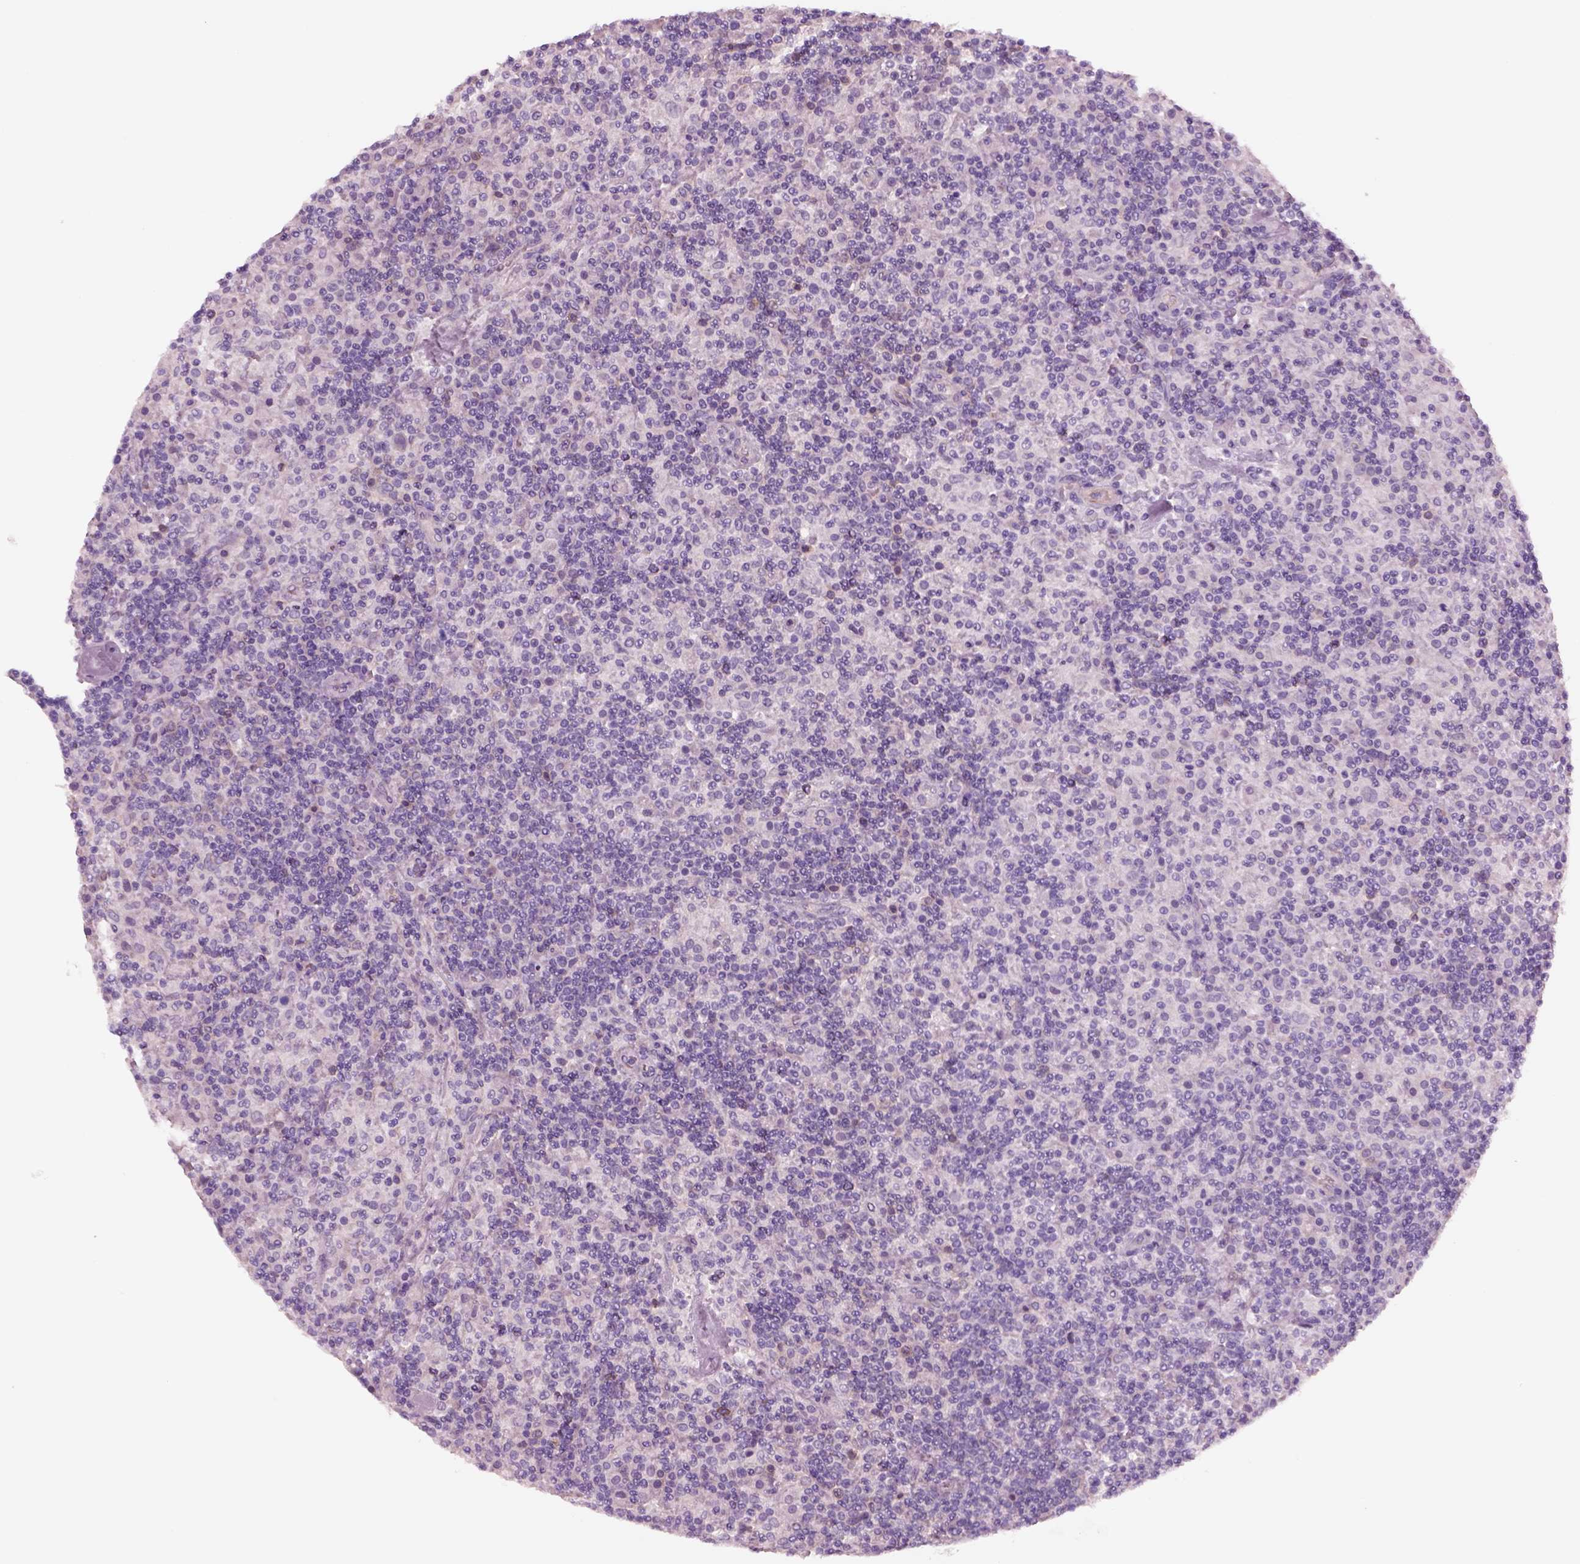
{"staining": {"intensity": "negative", "quantity": "none", "location": "none"}, "tissue": "lymphoma", "cell_type": "Tumor cells", "image_type": "cancer", "snomed": [{"axis": "morphology", "description": "Hodgkin's disease, NOS"}, {"axis": "topography", "description": "Lymph node"}], "caption": "The photomicrograph demonstrates no significant positivity in tumor cells of Hodgkin's disease.", "gene": "IGLL1", "patient": {"sex": "male", "age": 70}}